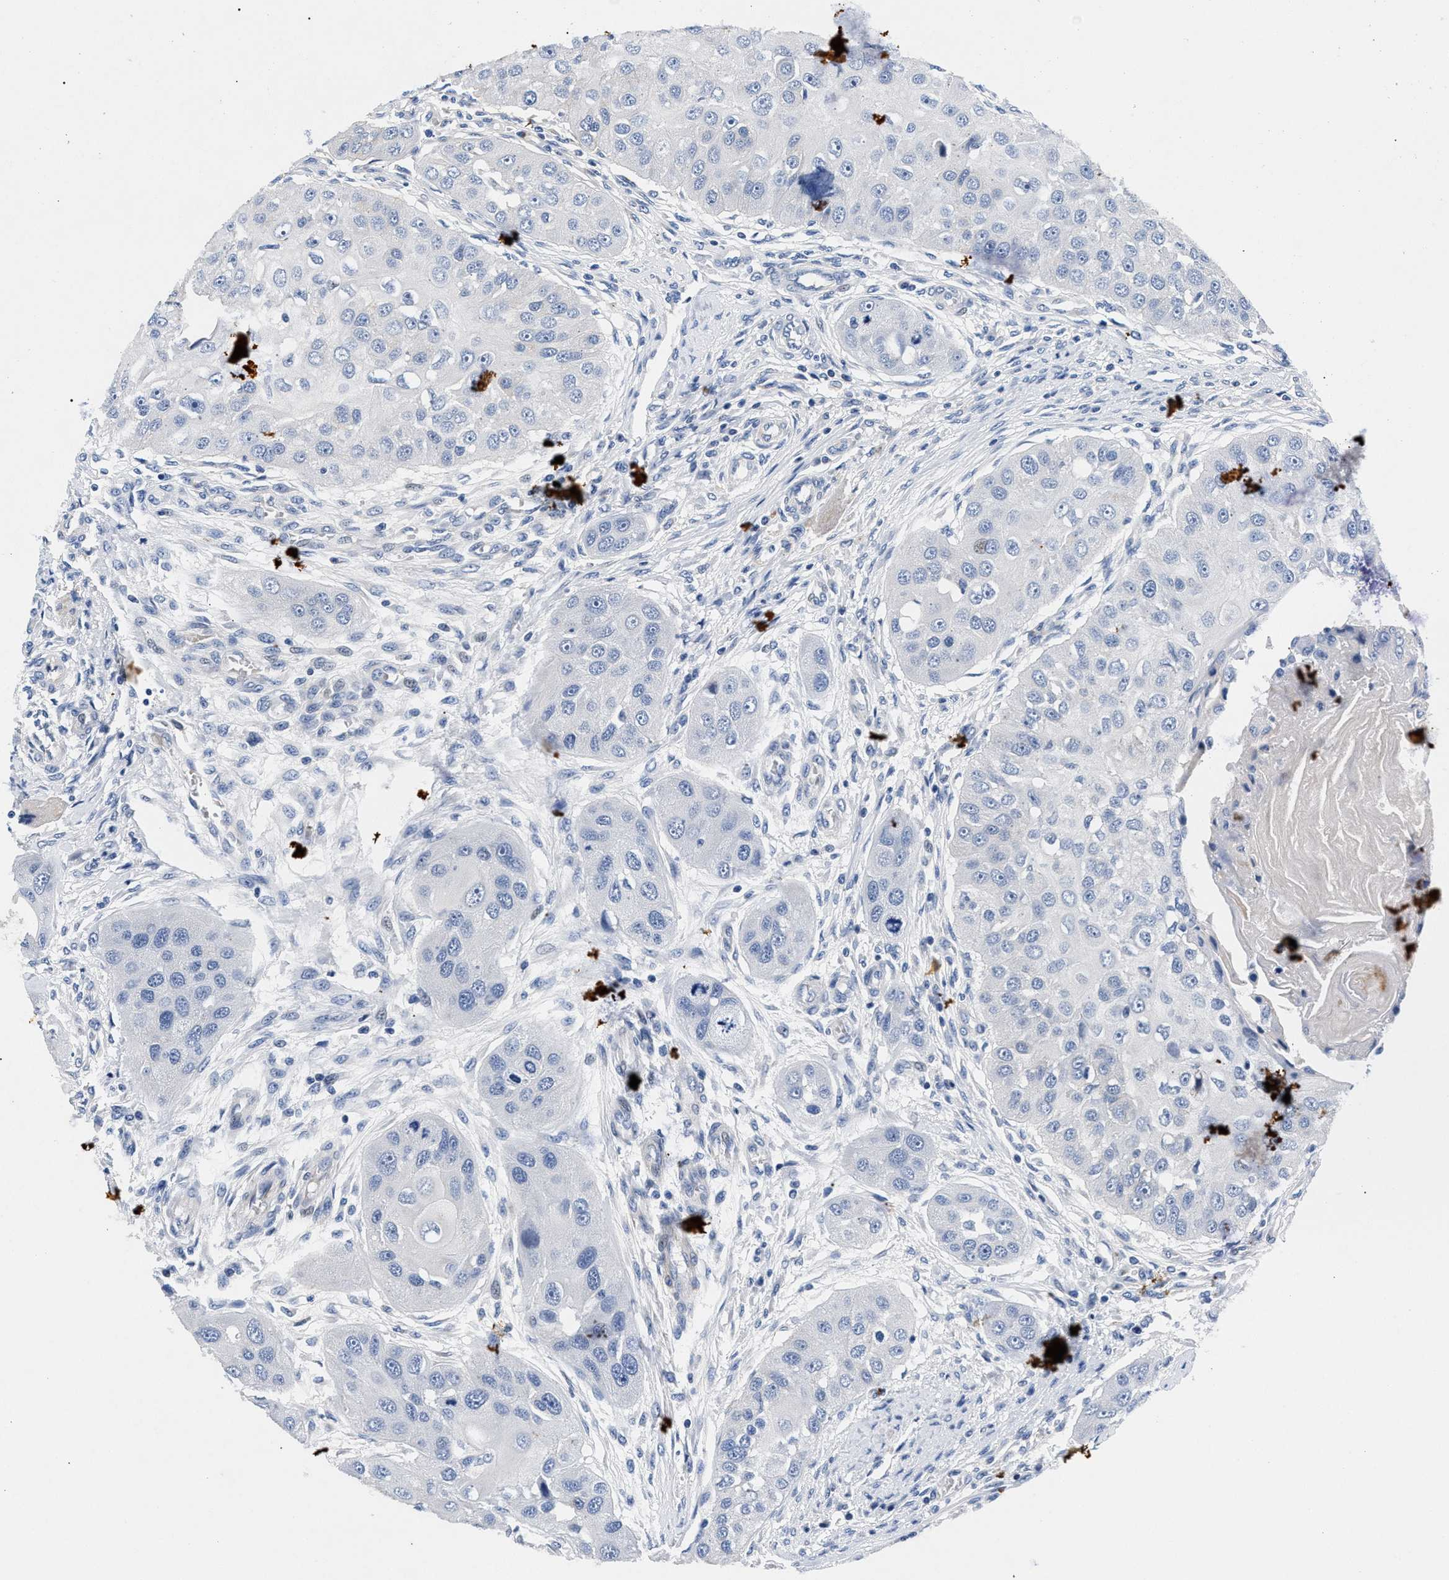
{"staining": {"intensity": "negative", "quantity": "none", "location": "none"}, "tissue": "head and neck cancer", "cell_type": "Tumor cells", "image_type": "cancer", "snomed": [{"axis": "morphology", "description": "Normal tissue, NOS"}, {"axis": "morphology", "description": "Squamous cell carcinoma, NOS"}, {"axis": "topography", "description": "Skeletal muscle"}, {"axis": "topography", "description": "Head-Neck"}], "caption": "Squamous cell carcinoma (head and neck) stained for a protein using immunohistochemistry reveals no staining tumor cells.", "gene": "P2RY4", "patient": {"sex": "male", "age": 51}}